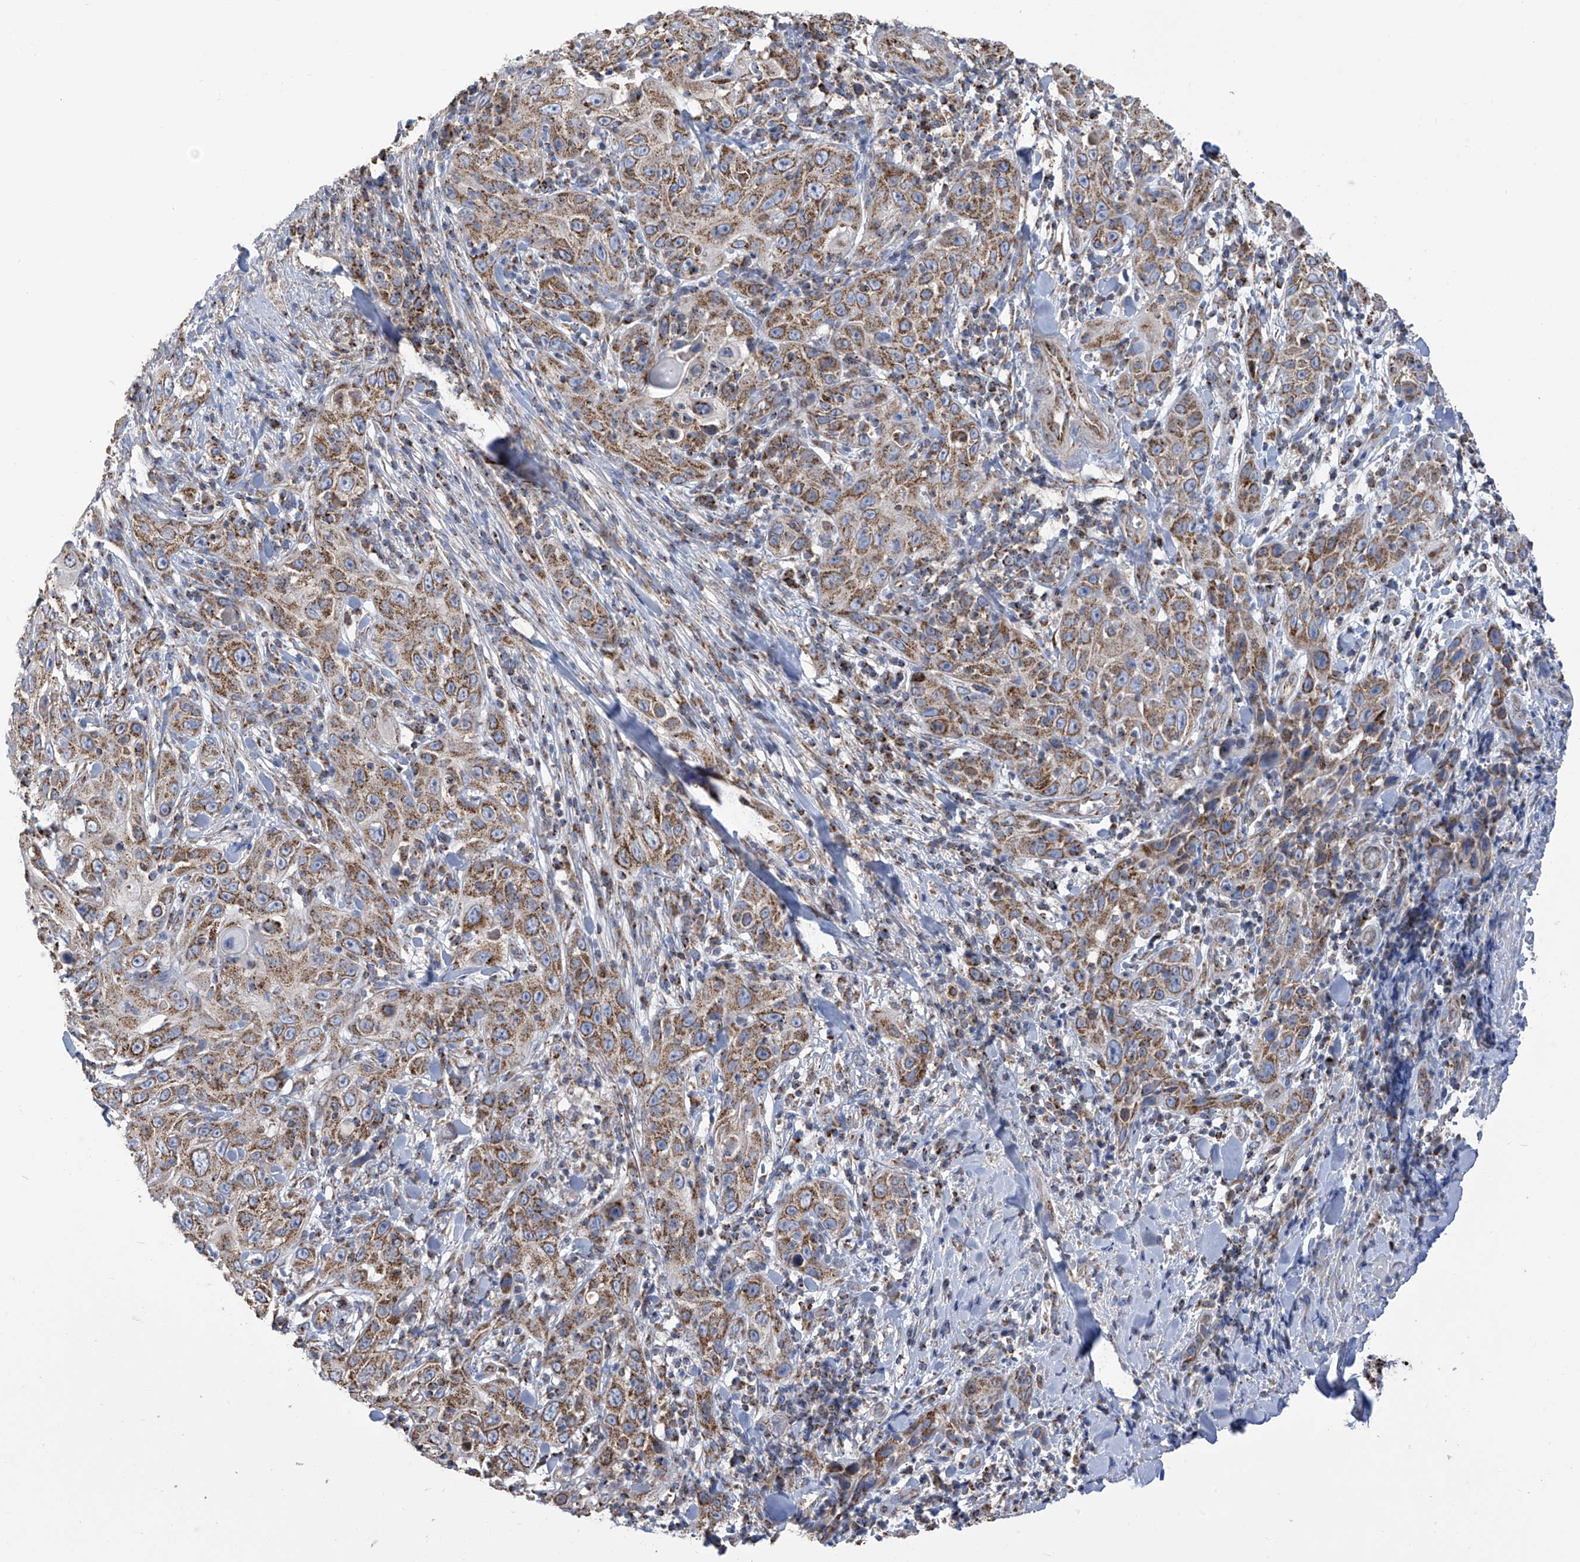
{"staining": {"intensity": "moderate", "quantity": ">75%", "location": "cytoplasmic/membranous"}, "tissue": "skin cancer", "cell_type": "Tumor cells", "image_type": "cancer", "snomed": [{"axis": "morphology", "description": "Squamous cell carcinoma, NOS"}, {"axis": "topography", "description": "Skin"}], "caption": "A high-resolution photomicrograph shows IHC staining of skin squamous cell carcinoma, which displays moderate cytoplasmic/membranous staining in approximately >75% of tumor cells.", "gene": "PNPT1", "patient": {"sex": "female", "age": 88}}